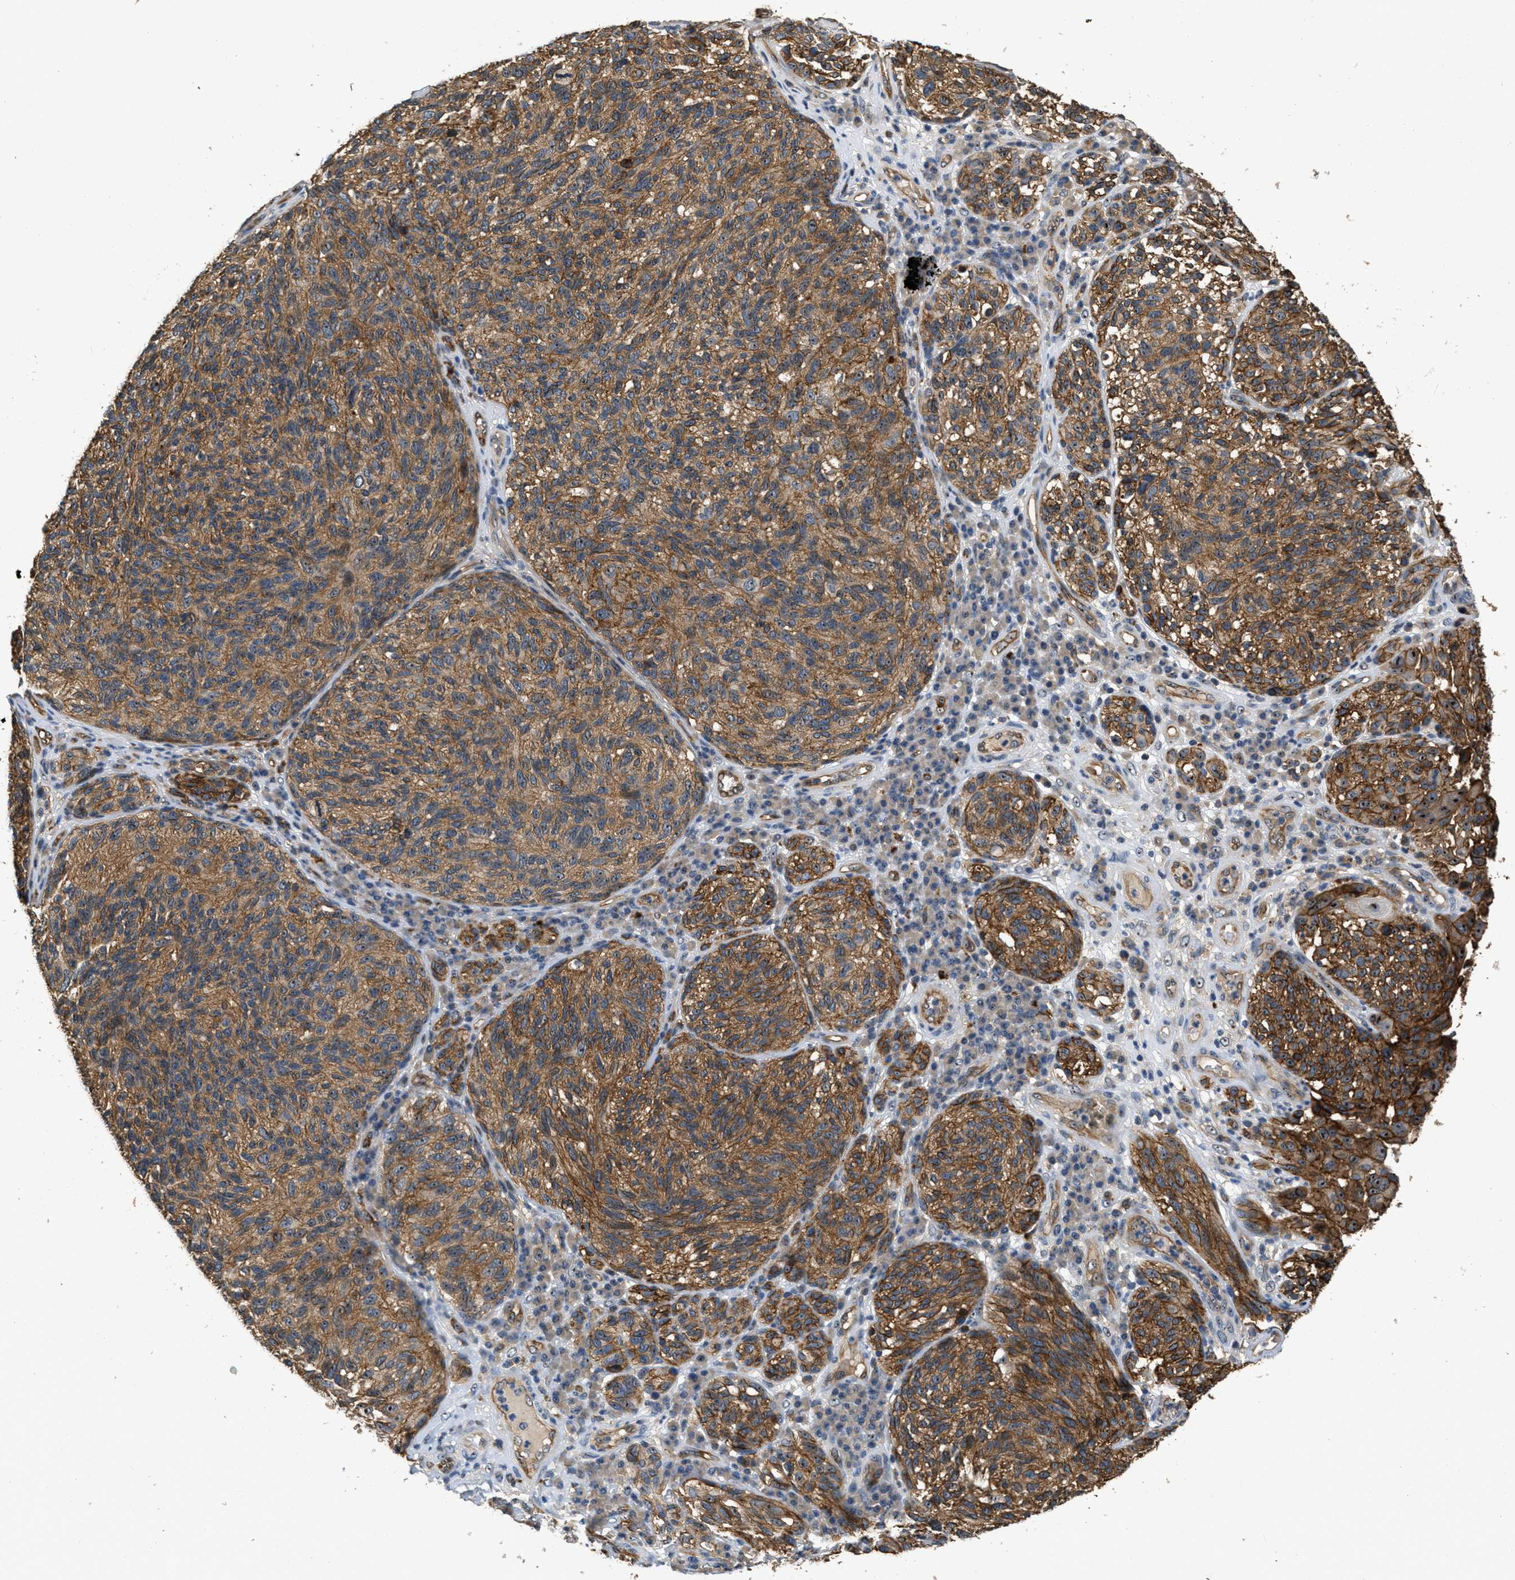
{"staining": {"intensity": "moderate", "quantity": ">75%", "location": "cytoplasmic/membranous"}, "tissue": "melanoma", "cell_type": "Tumor cells", "image_type": "cancer", "snomed": [{"axis": "morphology", "description": "Malignant melanoma, NOS"}, {"axis": "topography", "description": "Skin"}], "caption": "Approximately >75% of tumor cells in melanoma reveal moderate cytoplasmic/membranous protein expression as visualized by brown immunohistochemical staining.", "gene": "OSMR", "patient": {"sex": "female", "age": 73}}